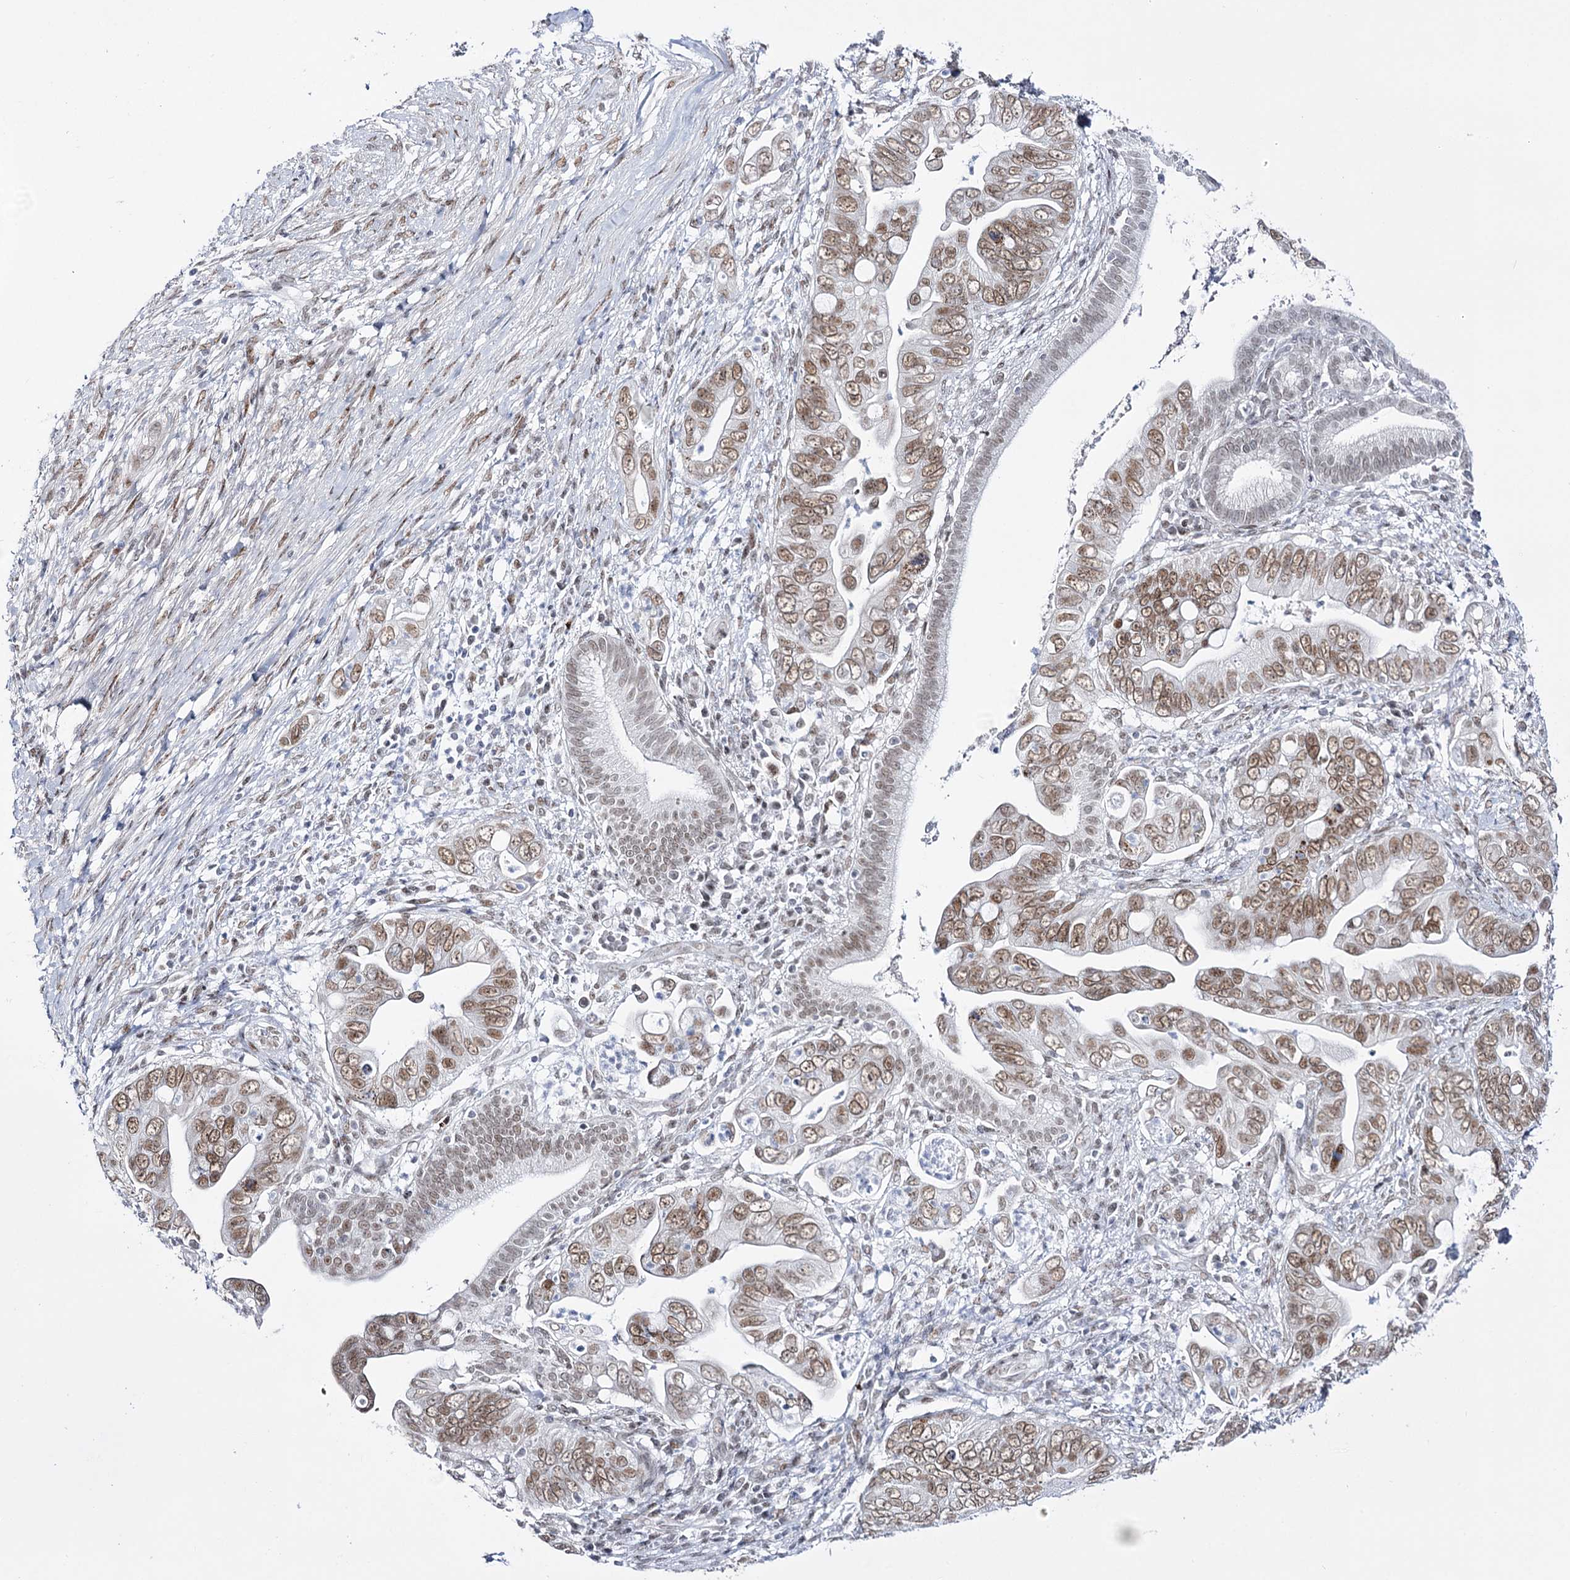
{"staining": {"intensity": "moderate", "quantity": ">75%", "location": "nuclear"}, "tissue": "pancreatic cancer", "cell_type": "Tumor cells", "image_type": "cancer", "snomed": [{"axis": "morphology", "description": "Adenocarcinoma, NOS"}, {"axis": "topography", "description": "Pancreas"}], "caption": "Immunohistochemical staining of adenocarcinoma (pancreatic) exhibits moderate nuclear protein expression in approximately >75% of tumor cells.", "gene": "RBM15B", "patient": {"sex": "male", "age": 75}}